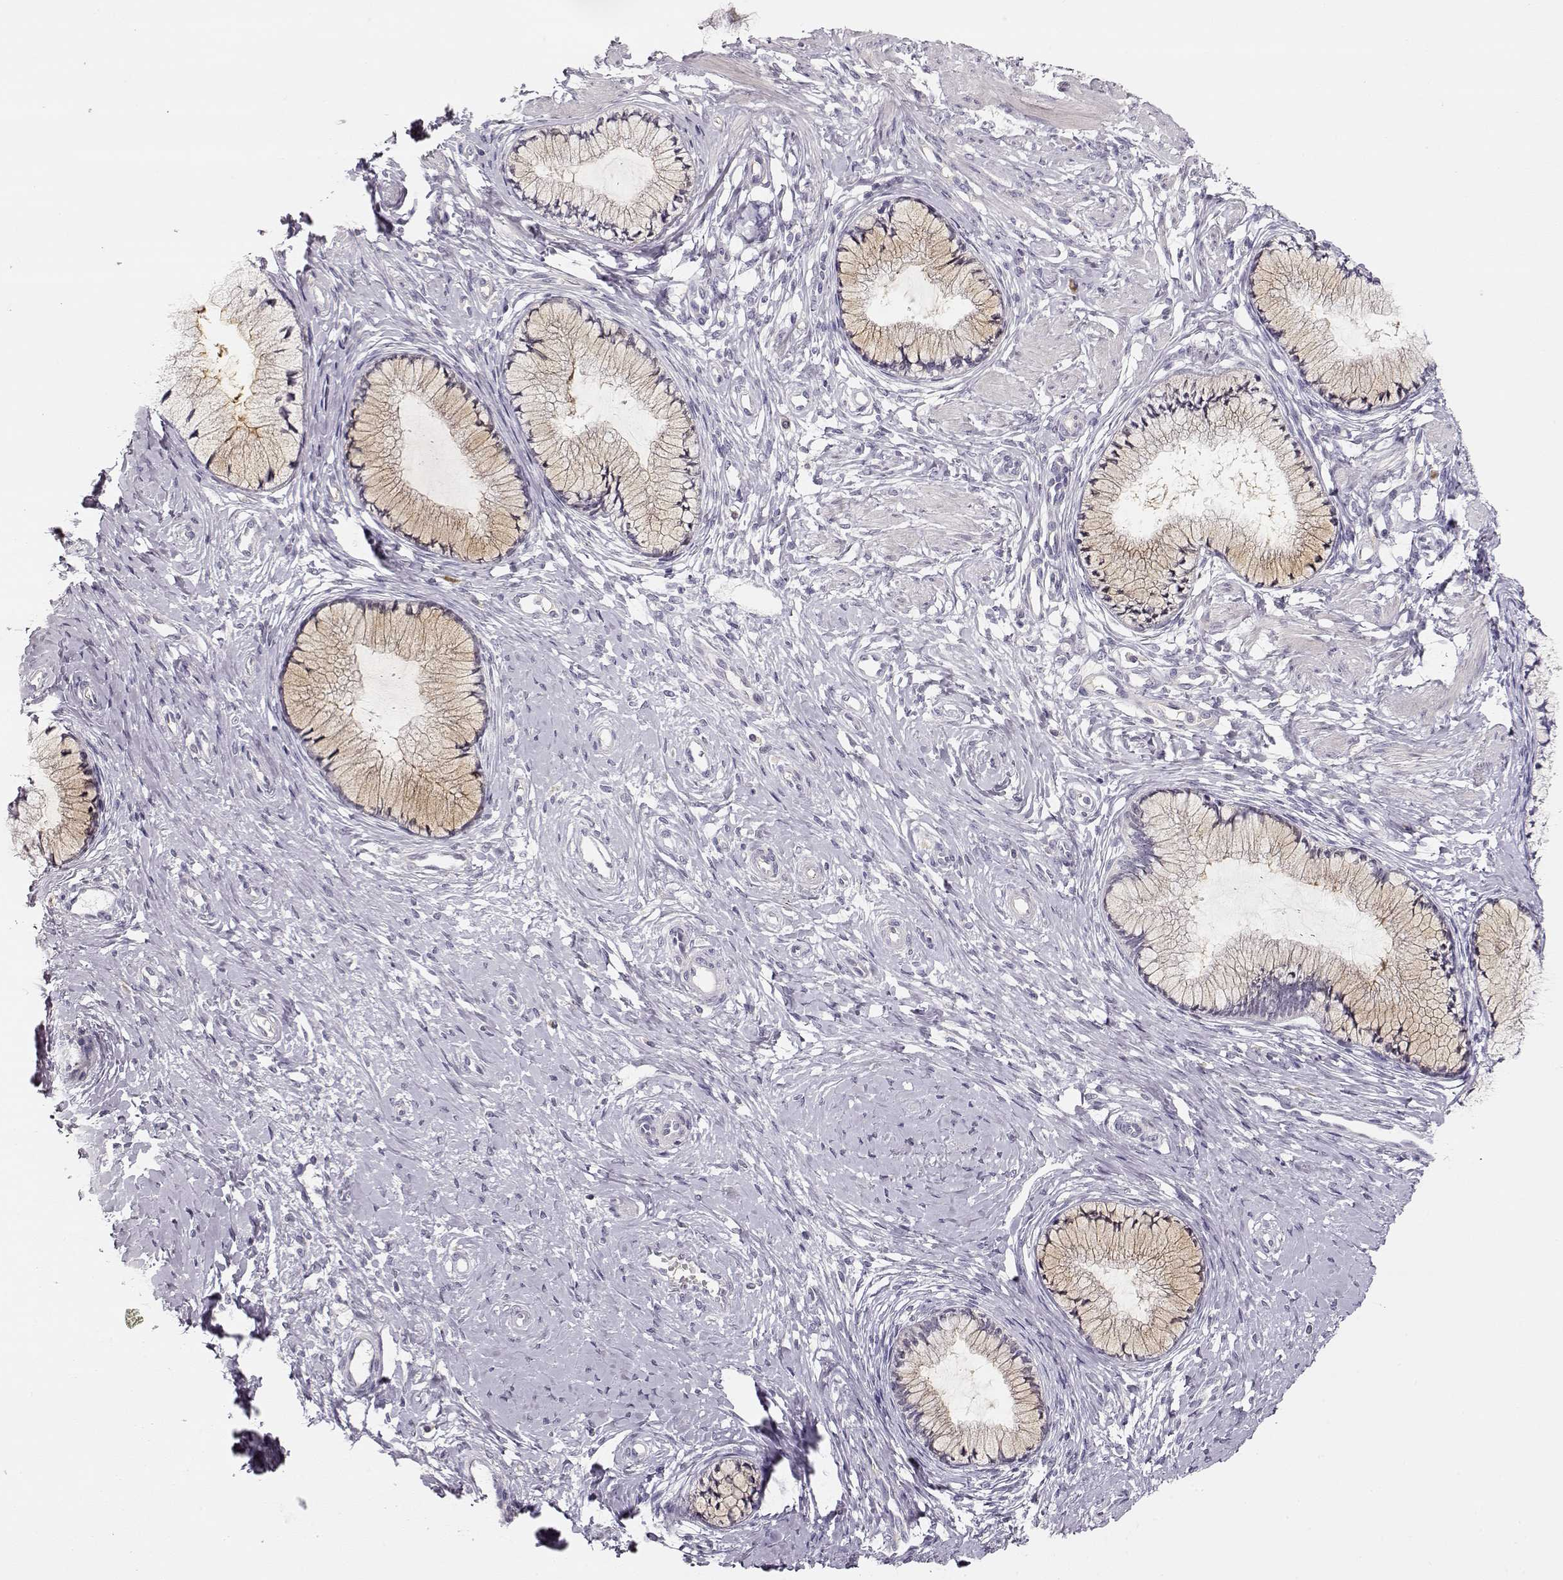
{"staining": {"intensity": "weak", "quantity": ">75%", "location": "cytoplasmic/membranous"}, "tissue": "cervix", "cell_type": "Glandular cells", "image_type": "normal", "snomed": [{"axis": "morphology", "description": "Normal tissue, NOS"}, {"axis": "topography", "description": "Cervix"}], "caption": "A histopathology image of human cervix stained for a protein demonstrates weak cytoplasmic/membranous brown staining in glandular cells.", "gene": "TTC26", "patient": {"sex": "female", "age": 37}}